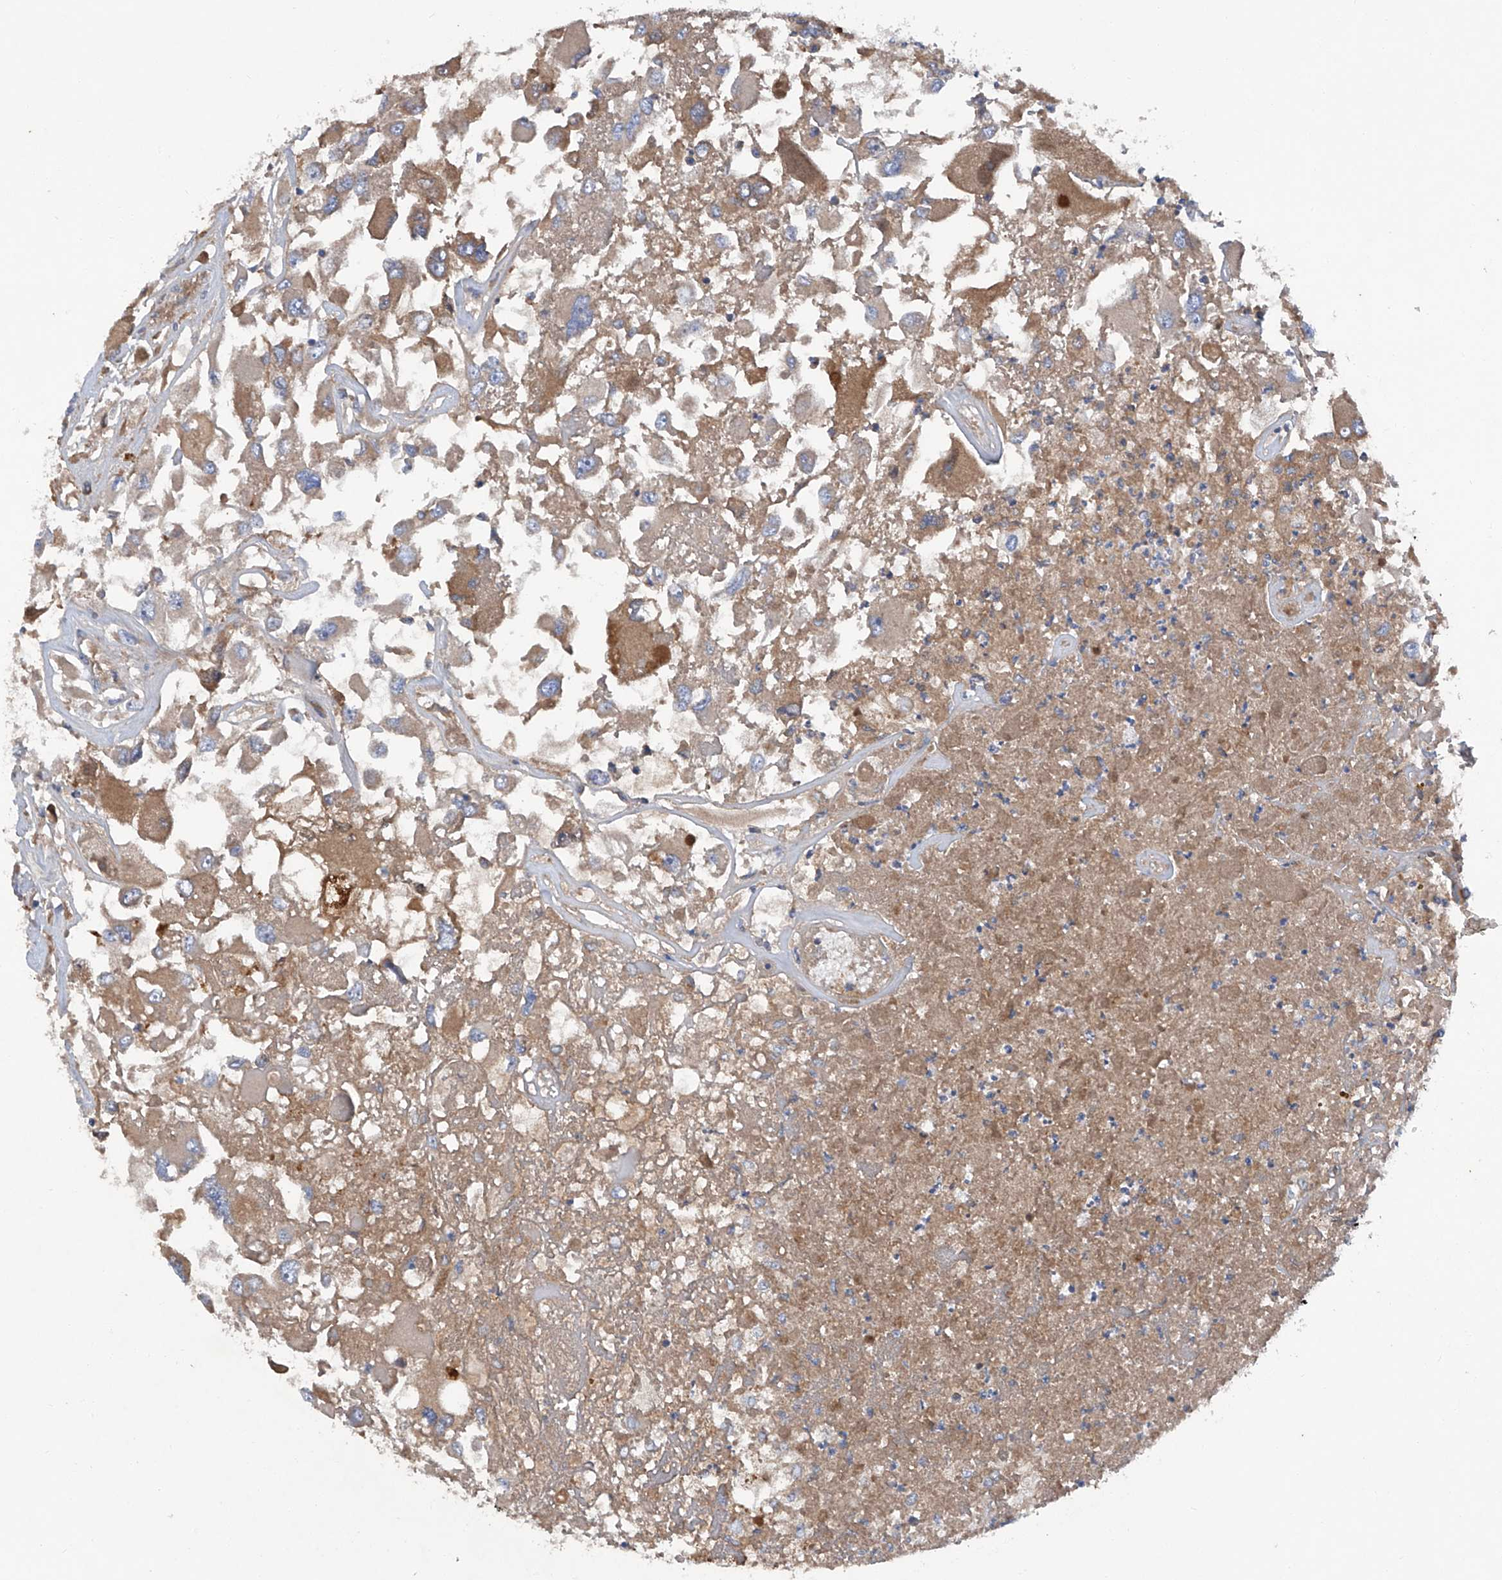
{"staining": {"intensity": "moderate", "quantity": ">75%", "location": "cytoplasmic/membranous"}, "tissue": "renal cancer", "cell_type": "Tumor cells", "image_type": "cancer", "snomed": [{"axis": "morphology", "description": "Adenocarcinoma, NOS"}, {"axis": "topography", "description": "Kidney"}], "caption": "Renal adenocarcinoma stained for a protein demonstrates moderate cytoplasmic/membranous positivity in tumor cells. The protein is shown in brown color, while the nuclei are stained blue.", "gene": "ASCC3", "patient": {"sex": "female", "age": 52}}